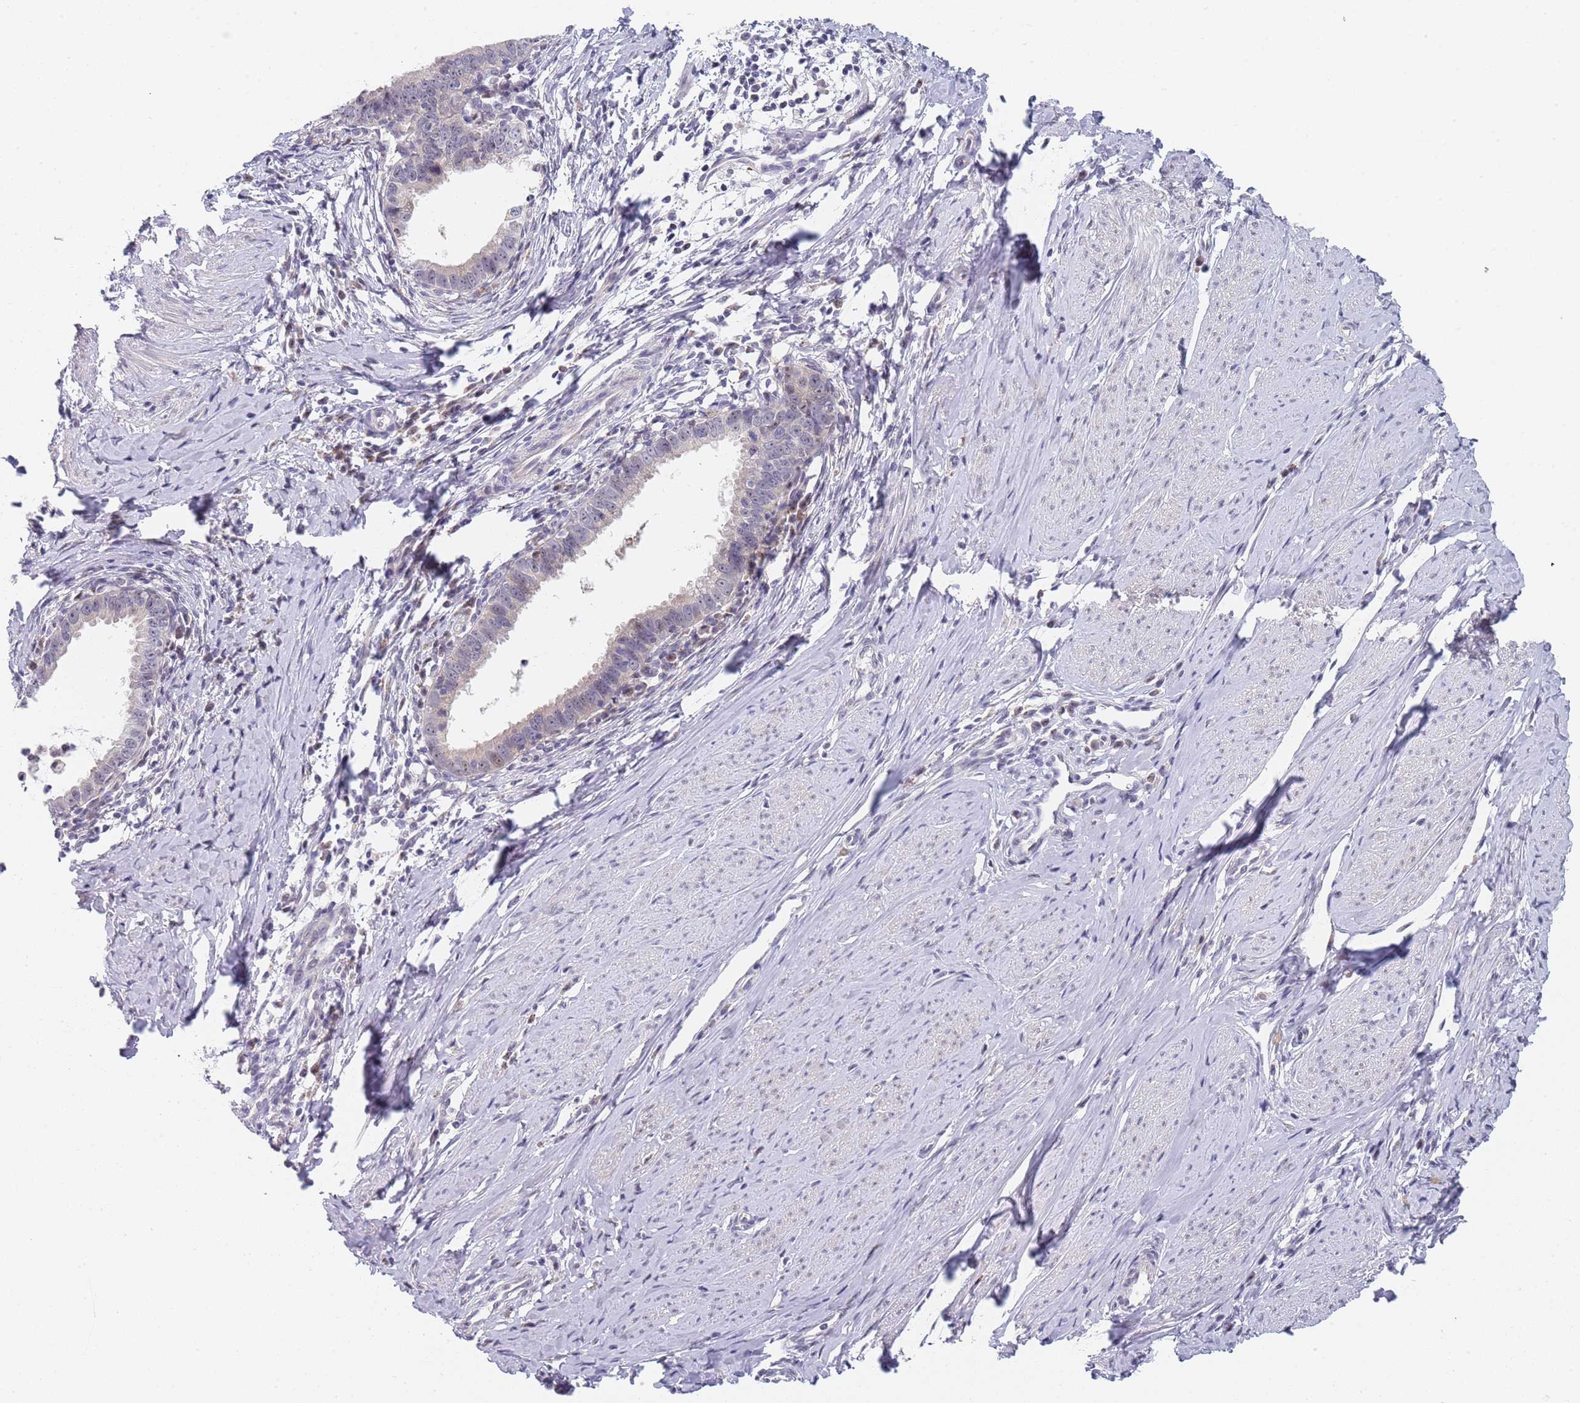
{"staining": {"intensity": "negative", "quantity": "none", "location": "none"}, "tissue": "cervical cancer", "cell_type": "Tumor cells", "image_type": "cancer", "snomed": [{"axis": "morphology", "description": "Adenocarcinoma, NOS"}, {"axis": "topography", "description": "Cervix"}], "caption": "This photomicrograph is of adenocarcinoma (cervical) stained with IHC to label a protein in brown with the nuclei are counter-stained blue. There is no staining in tumor cells.", "gene": "PLCL2", "patient": {"sex": "female", "age": 36}}